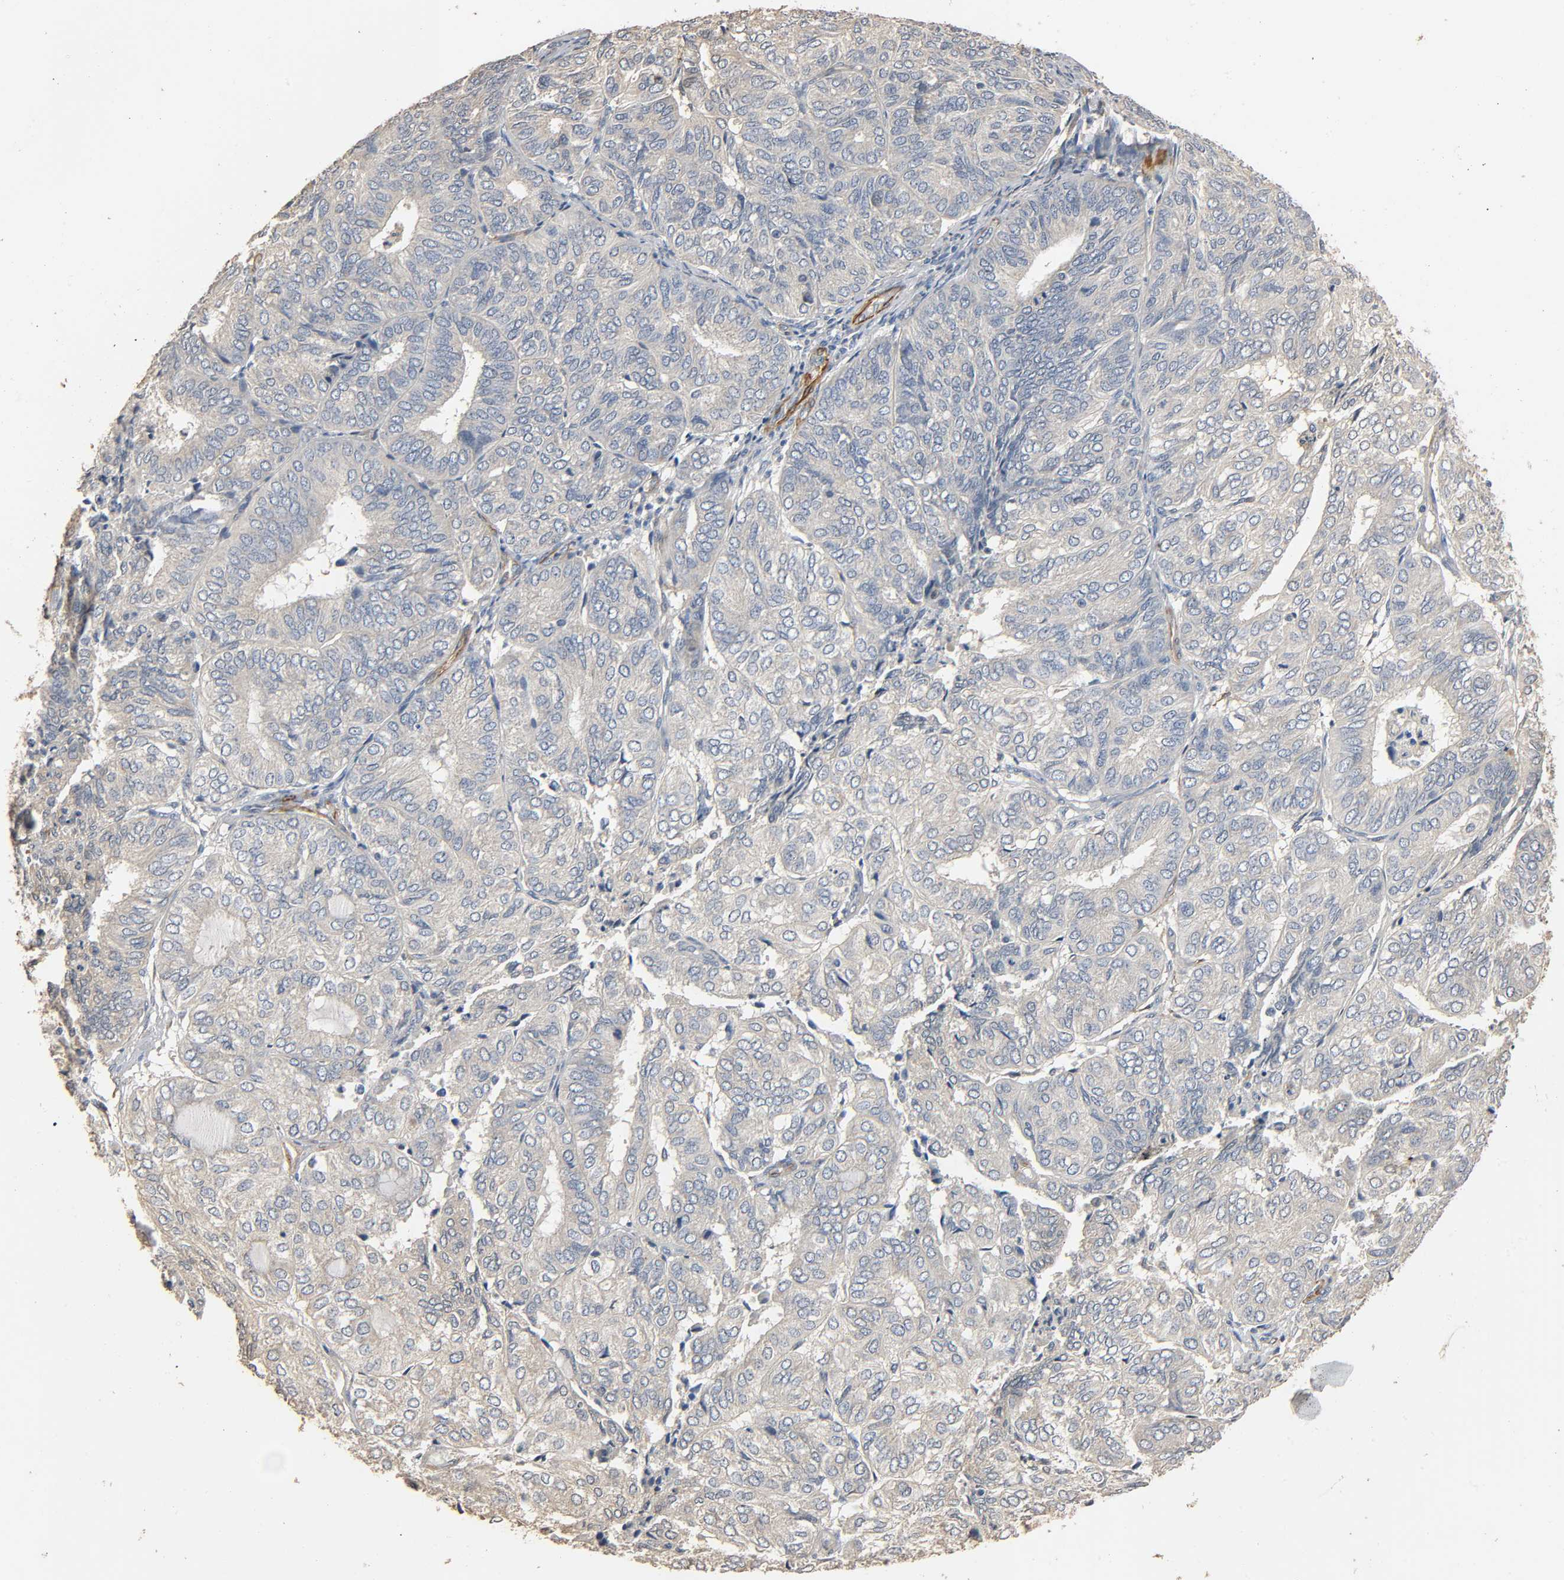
{"staining": {"intensity": "weak", "quantity": ">75%", "location": "cytoplasmic/membranous"}, "tissue": "endometrial cancer", "cell_type": "Tumor cells", "image_type": "cancer", "snomed": [{"axis": "morphology", "description": "Adenocarcinoma, NOS"}, {"axis": "topography", "description": "Uterus"}], "caption": "About >75% of tumor cells in adenocarcinoma (endometrial) display weak cytoplasmic/membranous protein expression as visualized by brown immunohistochemical staining.", "gene": "GSTA3", "patient": {"sex": "female", "age": 60}}